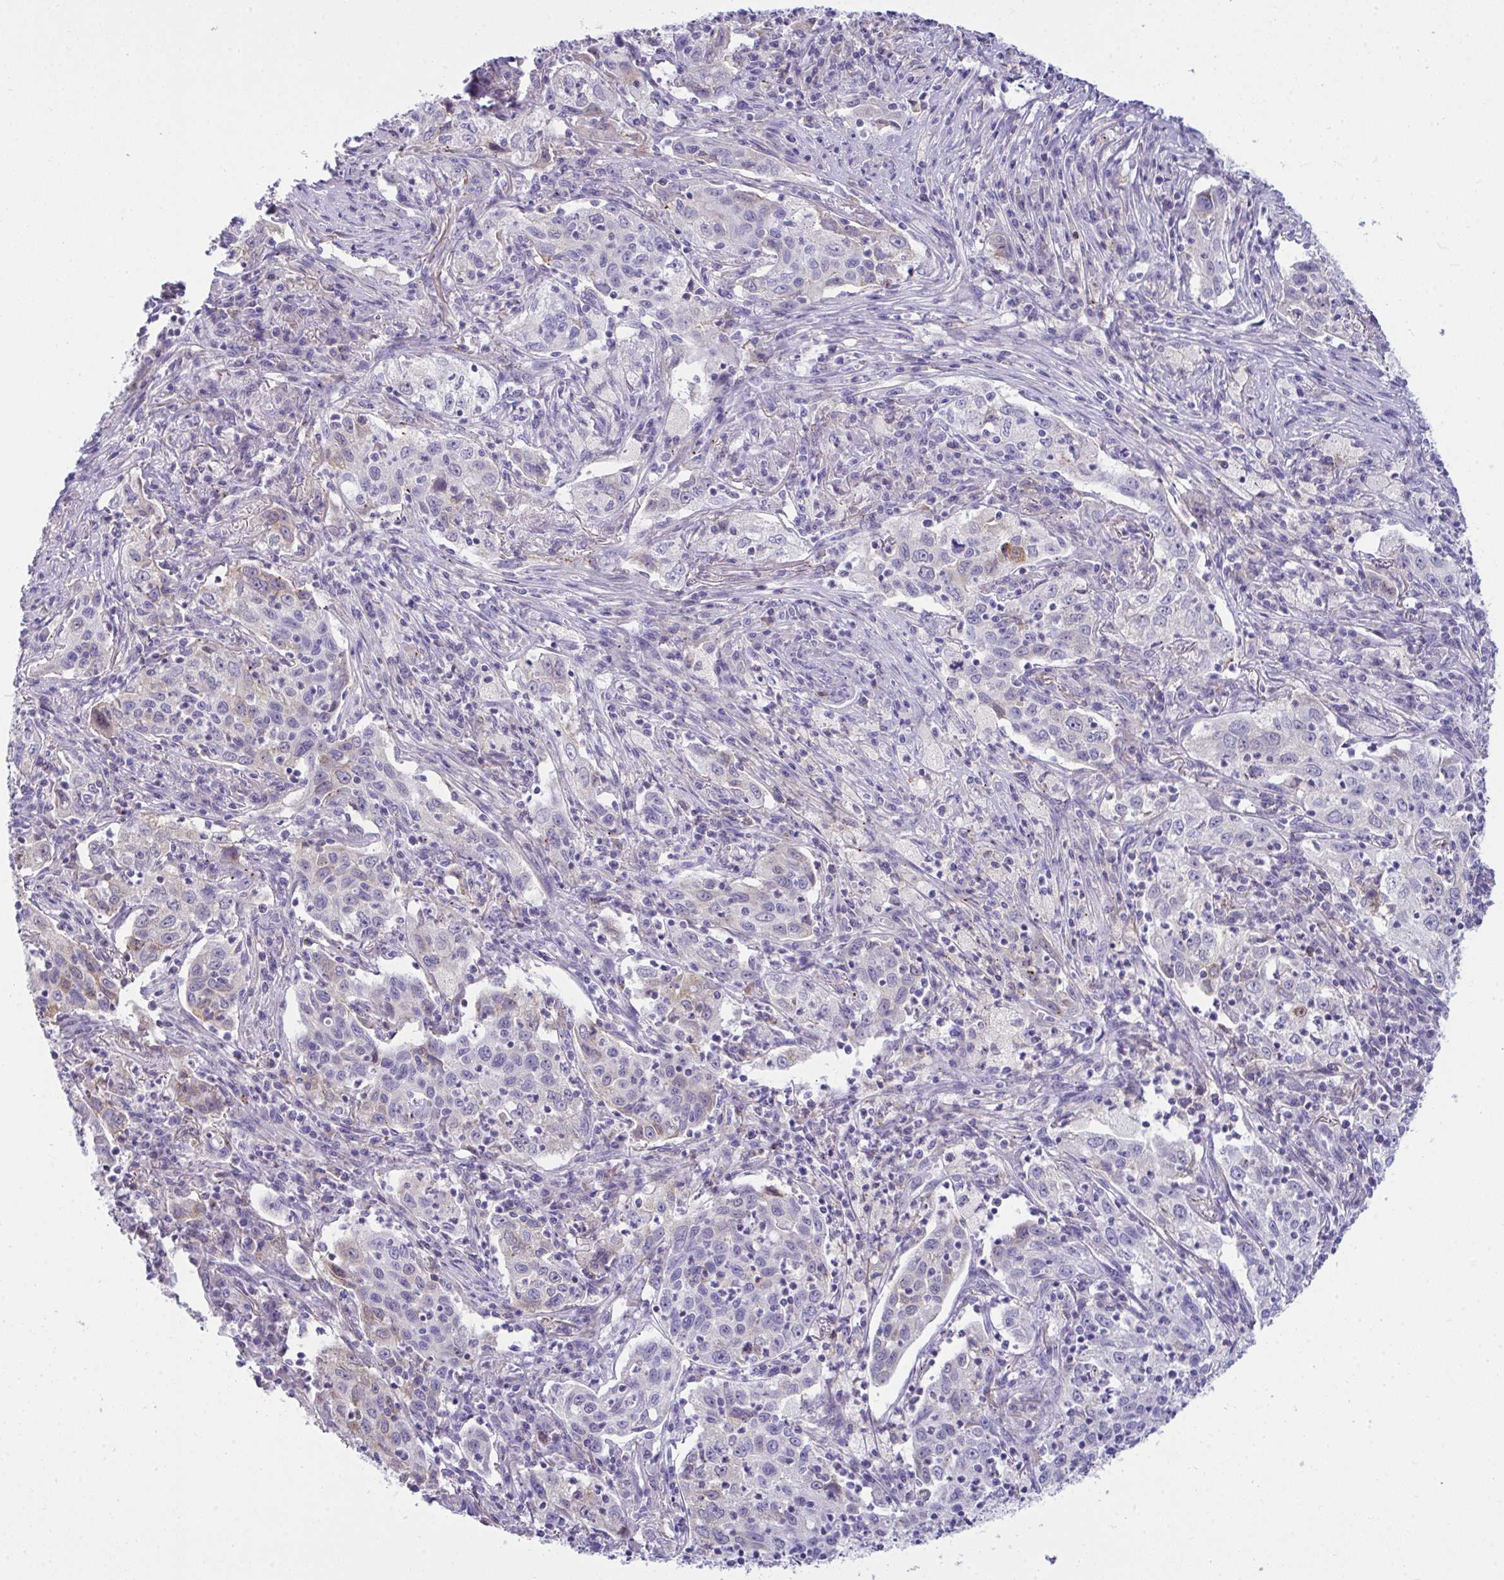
{"staining": {"intensity": "negative", "quantity": "none", "location": "none"}, "tissue": "lung cancer", "cell_type": "Tumor cells", "image_type": "cancer", "snomed": [{"axis": "morphology", "description": "Squamous cell carcinoma, NOS"}, {"axis": "topography", "description": "Lung"}], "caption": "Histopathology image shows no significant protein positivity in tumor cells of lung squamous cell carcinoma. (Brightfield microscopy of DAB IHC at high magnification).", "gene": "RGPD5", "patient": {"sex": "male", "age": 71}}